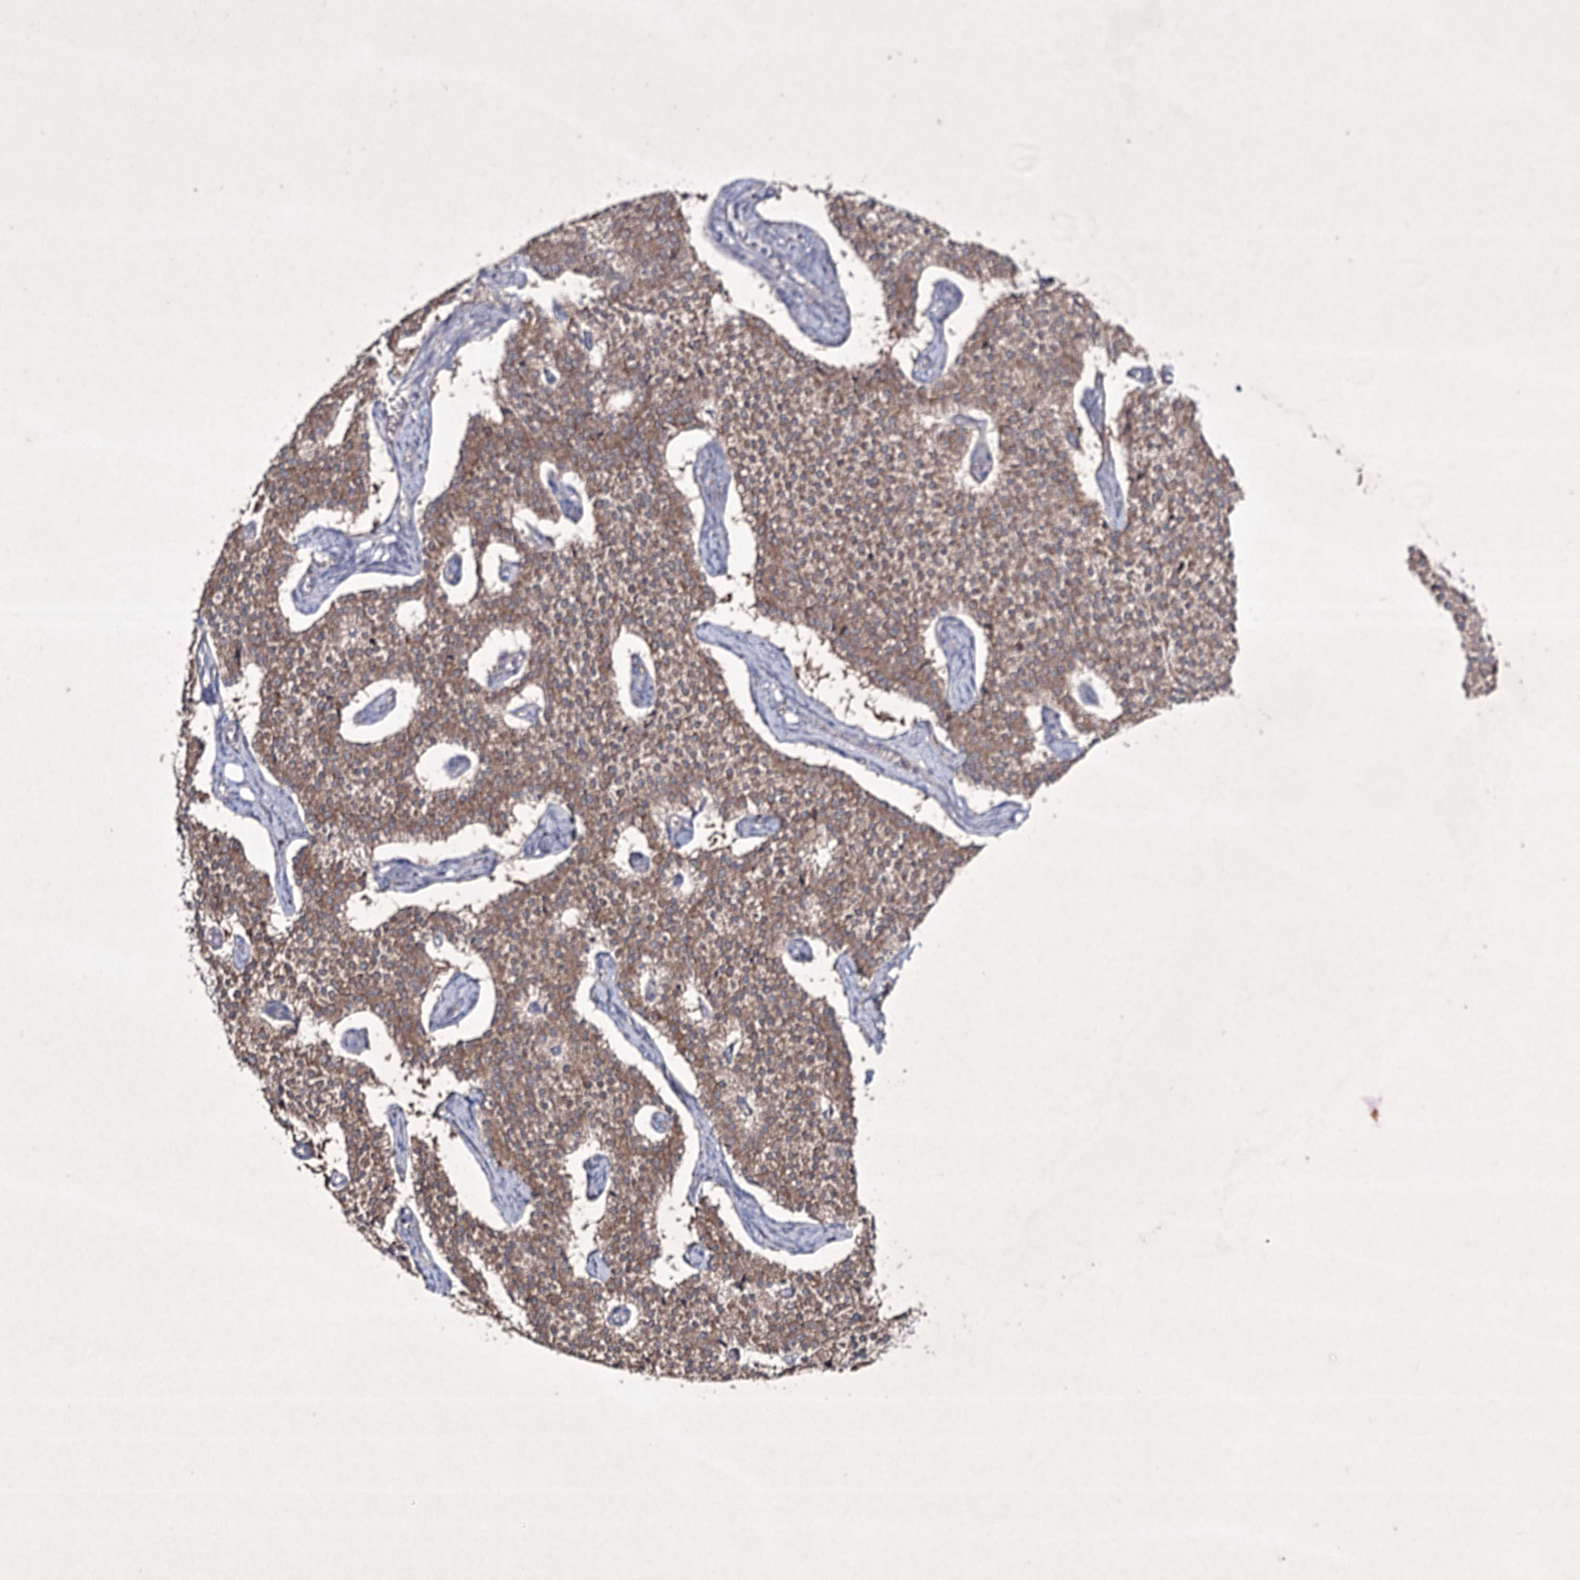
{"staining": {"intensity": "moderate", "quantity": ">75%", "location": "cytoplasmic/membranous"}, "tissue": "carcinoid", "cell_type": "Tumor cells", "image_type": "cancer", "snomed": [{"axis": "morphology", "description": "Carcinoid, malignant, NOS"}, {"axis": "topography", "description": "Colon"}], "caption": "IHC (DAB (3,3'-diaminobenzidine)) staining of malignant carcinoid shows moderate cytoplasmic/membranous protein positivity in approximately >75% of tumor cells.", "gene": "SEMA4G", "patient": {"sex": "female", "age": 52}}